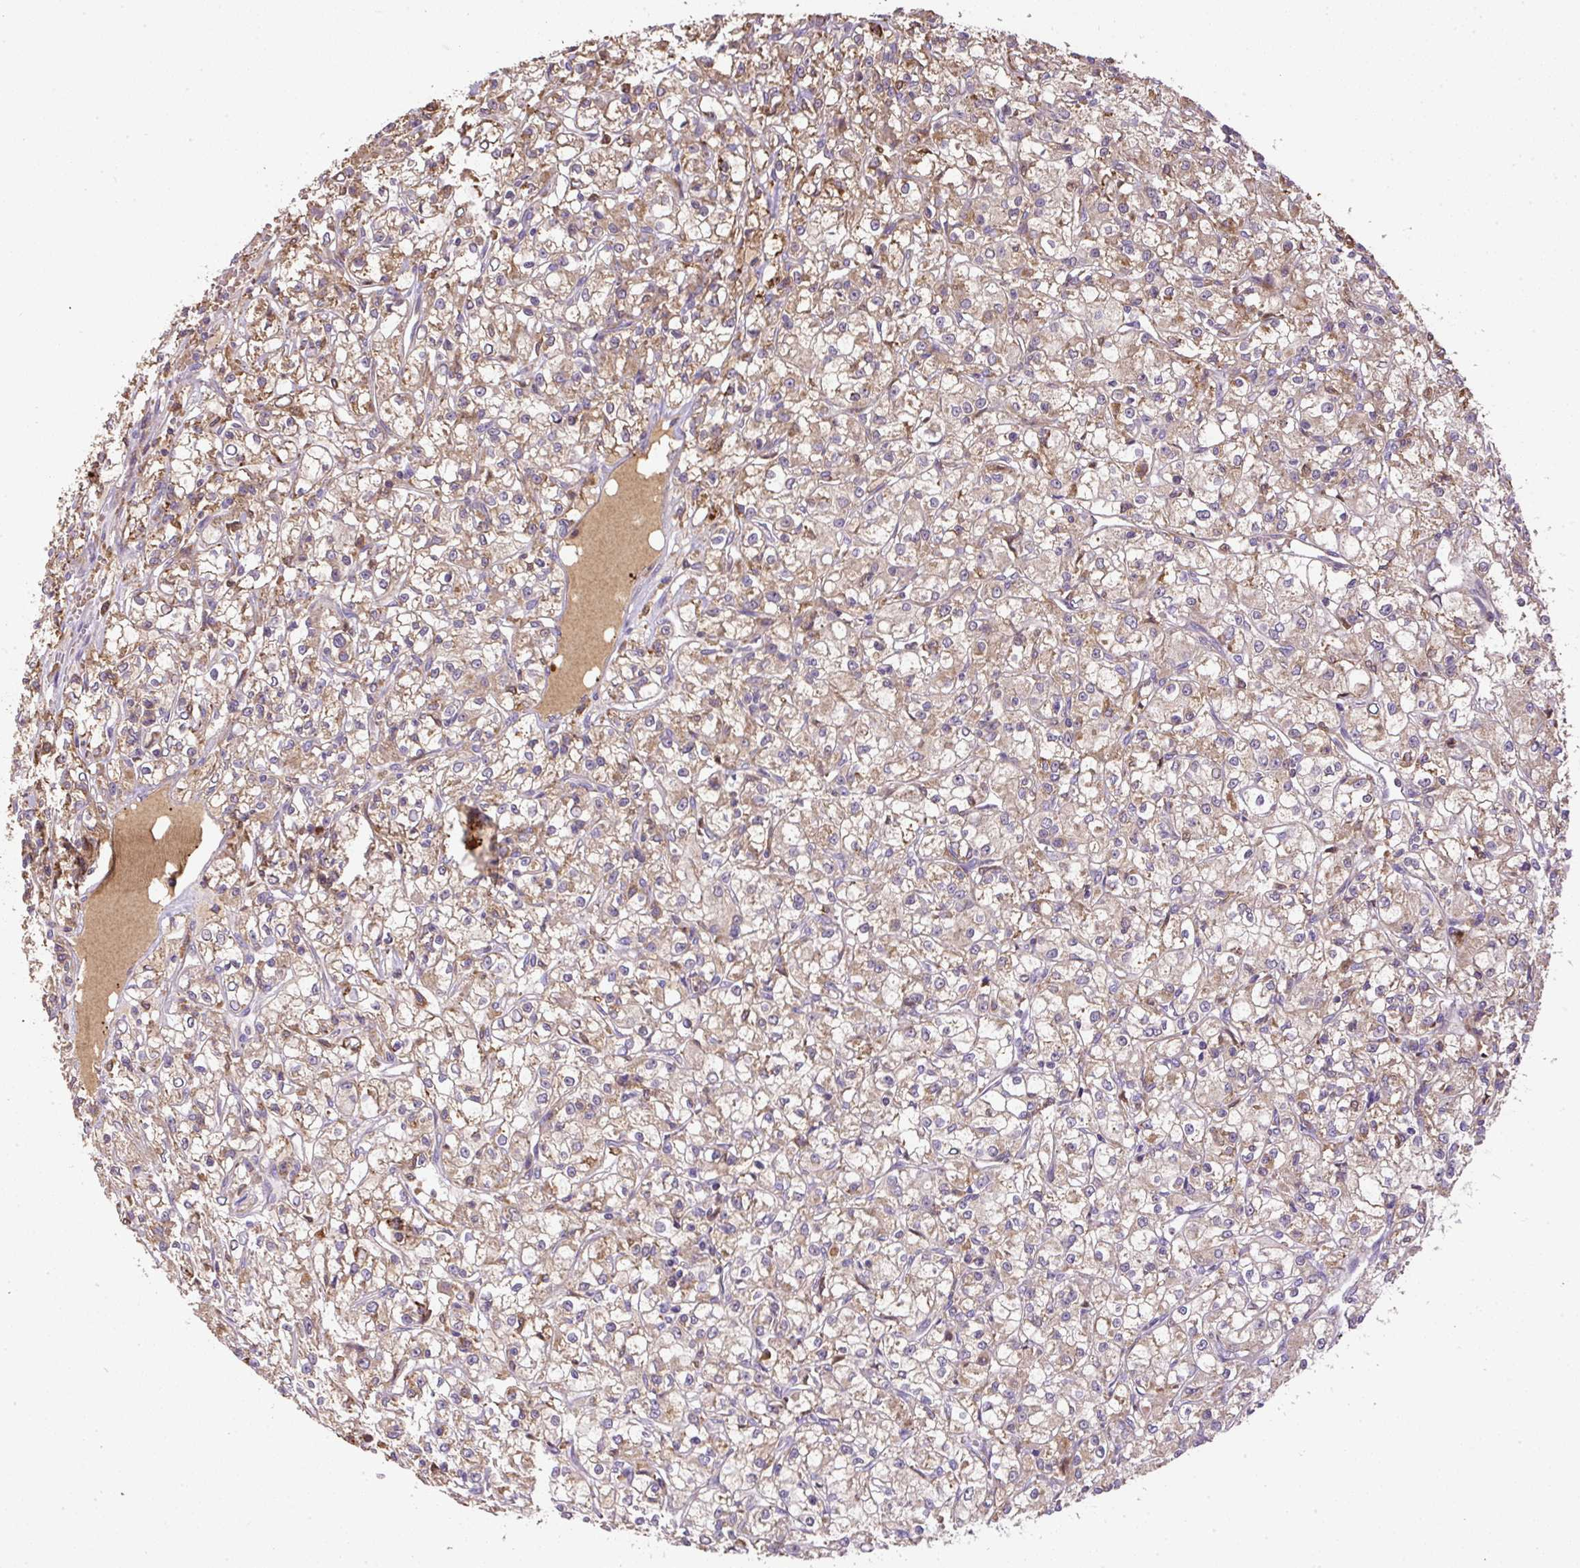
{"staining": {"intensity": "weak", "quantity": "25%-75%", "location": "cytoplasmic/membranous"}, "tissue": "renal cancer", "cell_type": "Tumor cells", "image_type": "cancer", "snomed": [{"axis": "morphology", "description": "Adenocarcinoma, NOS"}, {"axis": "topography", "description": "Kidney"}], "caption": "There is low levels of weak cytoplasmic/membranous staining in tumor cells of renal cancer (adenocarcinoma), as demonstrated by immunohistochemical staining (brown color).", "gene": "DAPK1", "patient": {"sex": "female", "age": 59}}